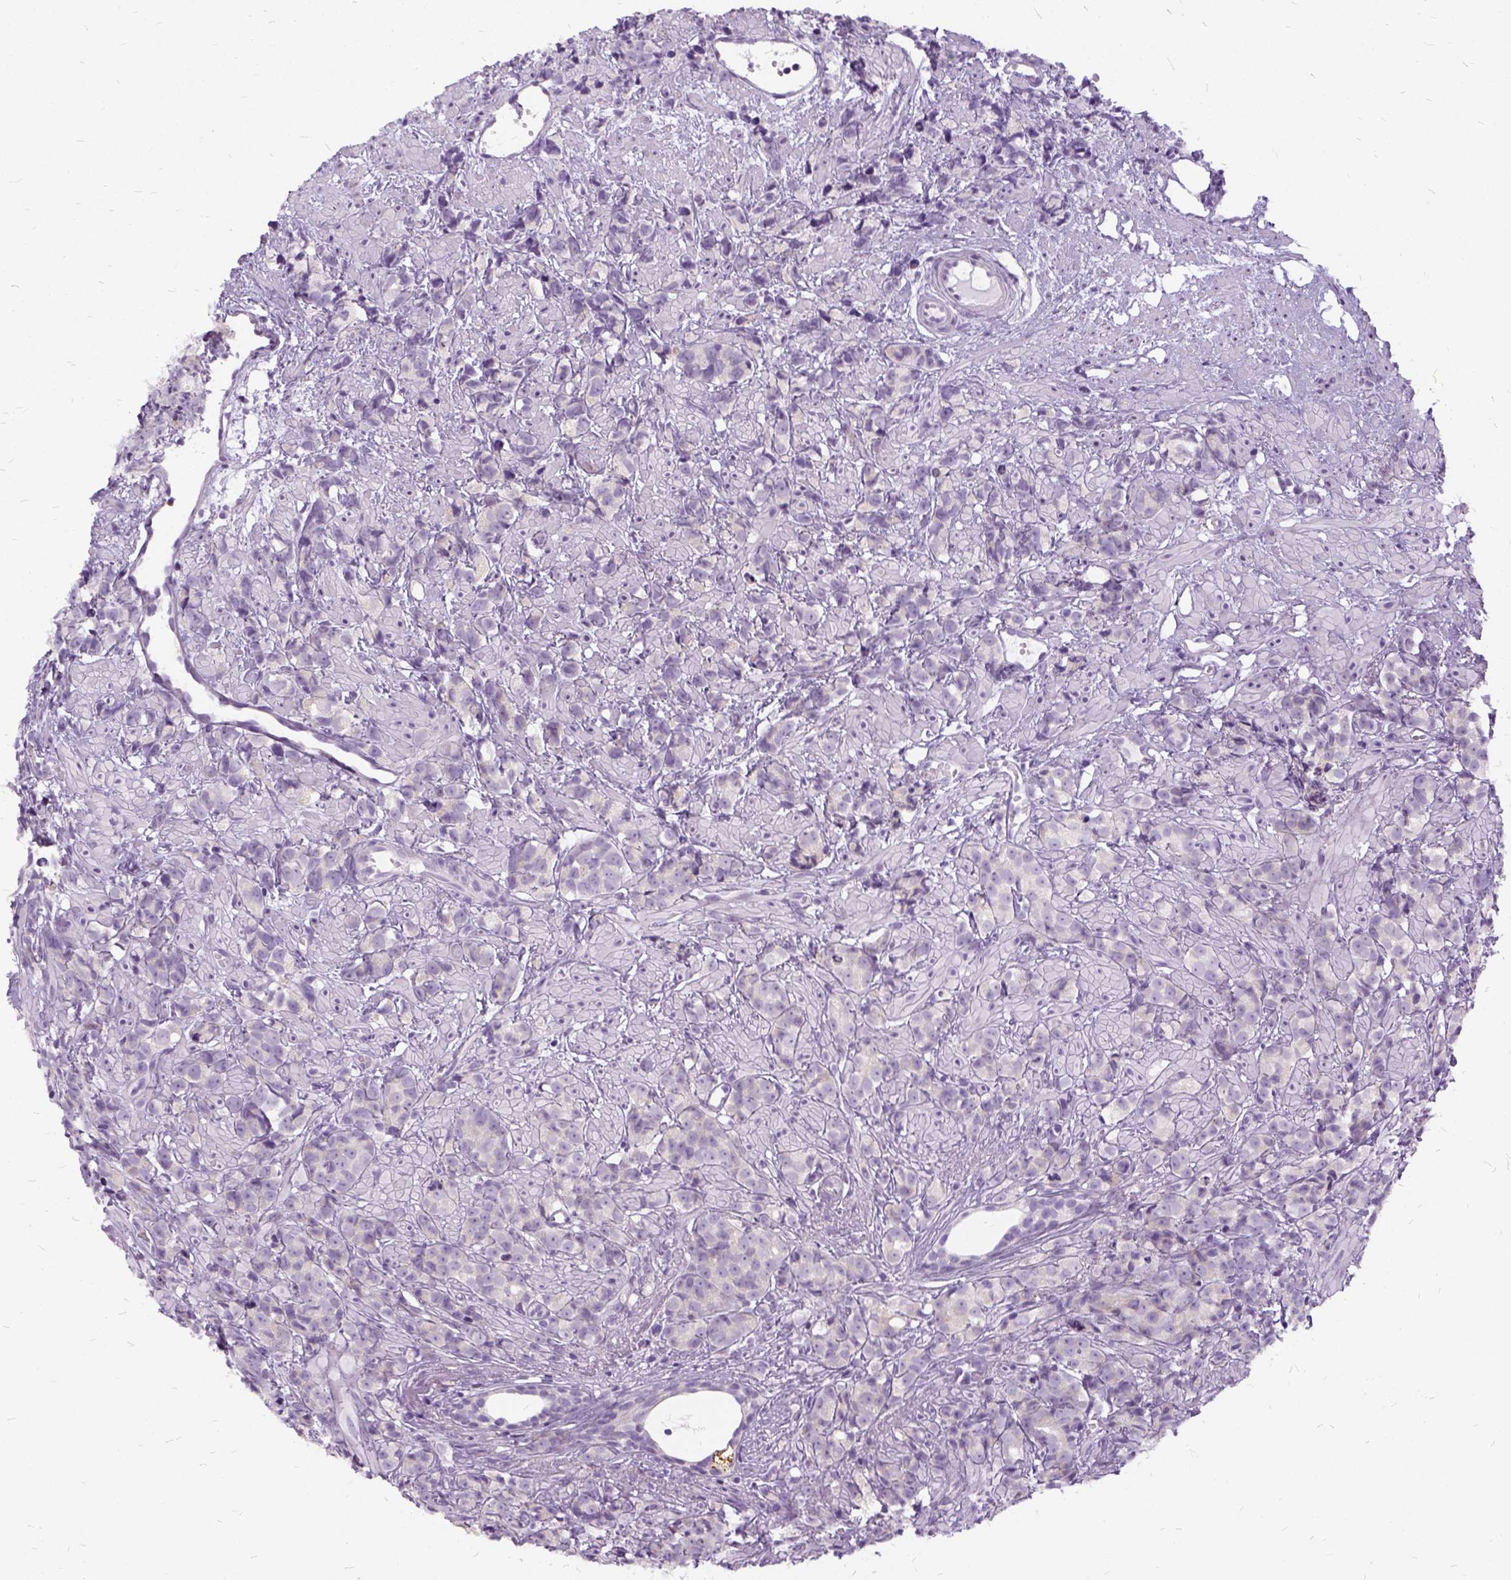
{"staining": {"intensity": "negative", "quantity": "none", "location": "none"}, "tissue": "prostate cancer", "cell_type": "Tumor cells", "image_type": "cancer", "snomed": [{"axis": "morphology", "description": "Adenocarcinoma, High grade"}, {"axis": "topography", "description": "Prostate"}], "caption": "High-grade adenocarcinoma (prostate) stained for a protein using immunohistochemistry reveals no staining tumor cells.", "gene": "FDX1", "patient": {"sex": "male", "age": 81}}